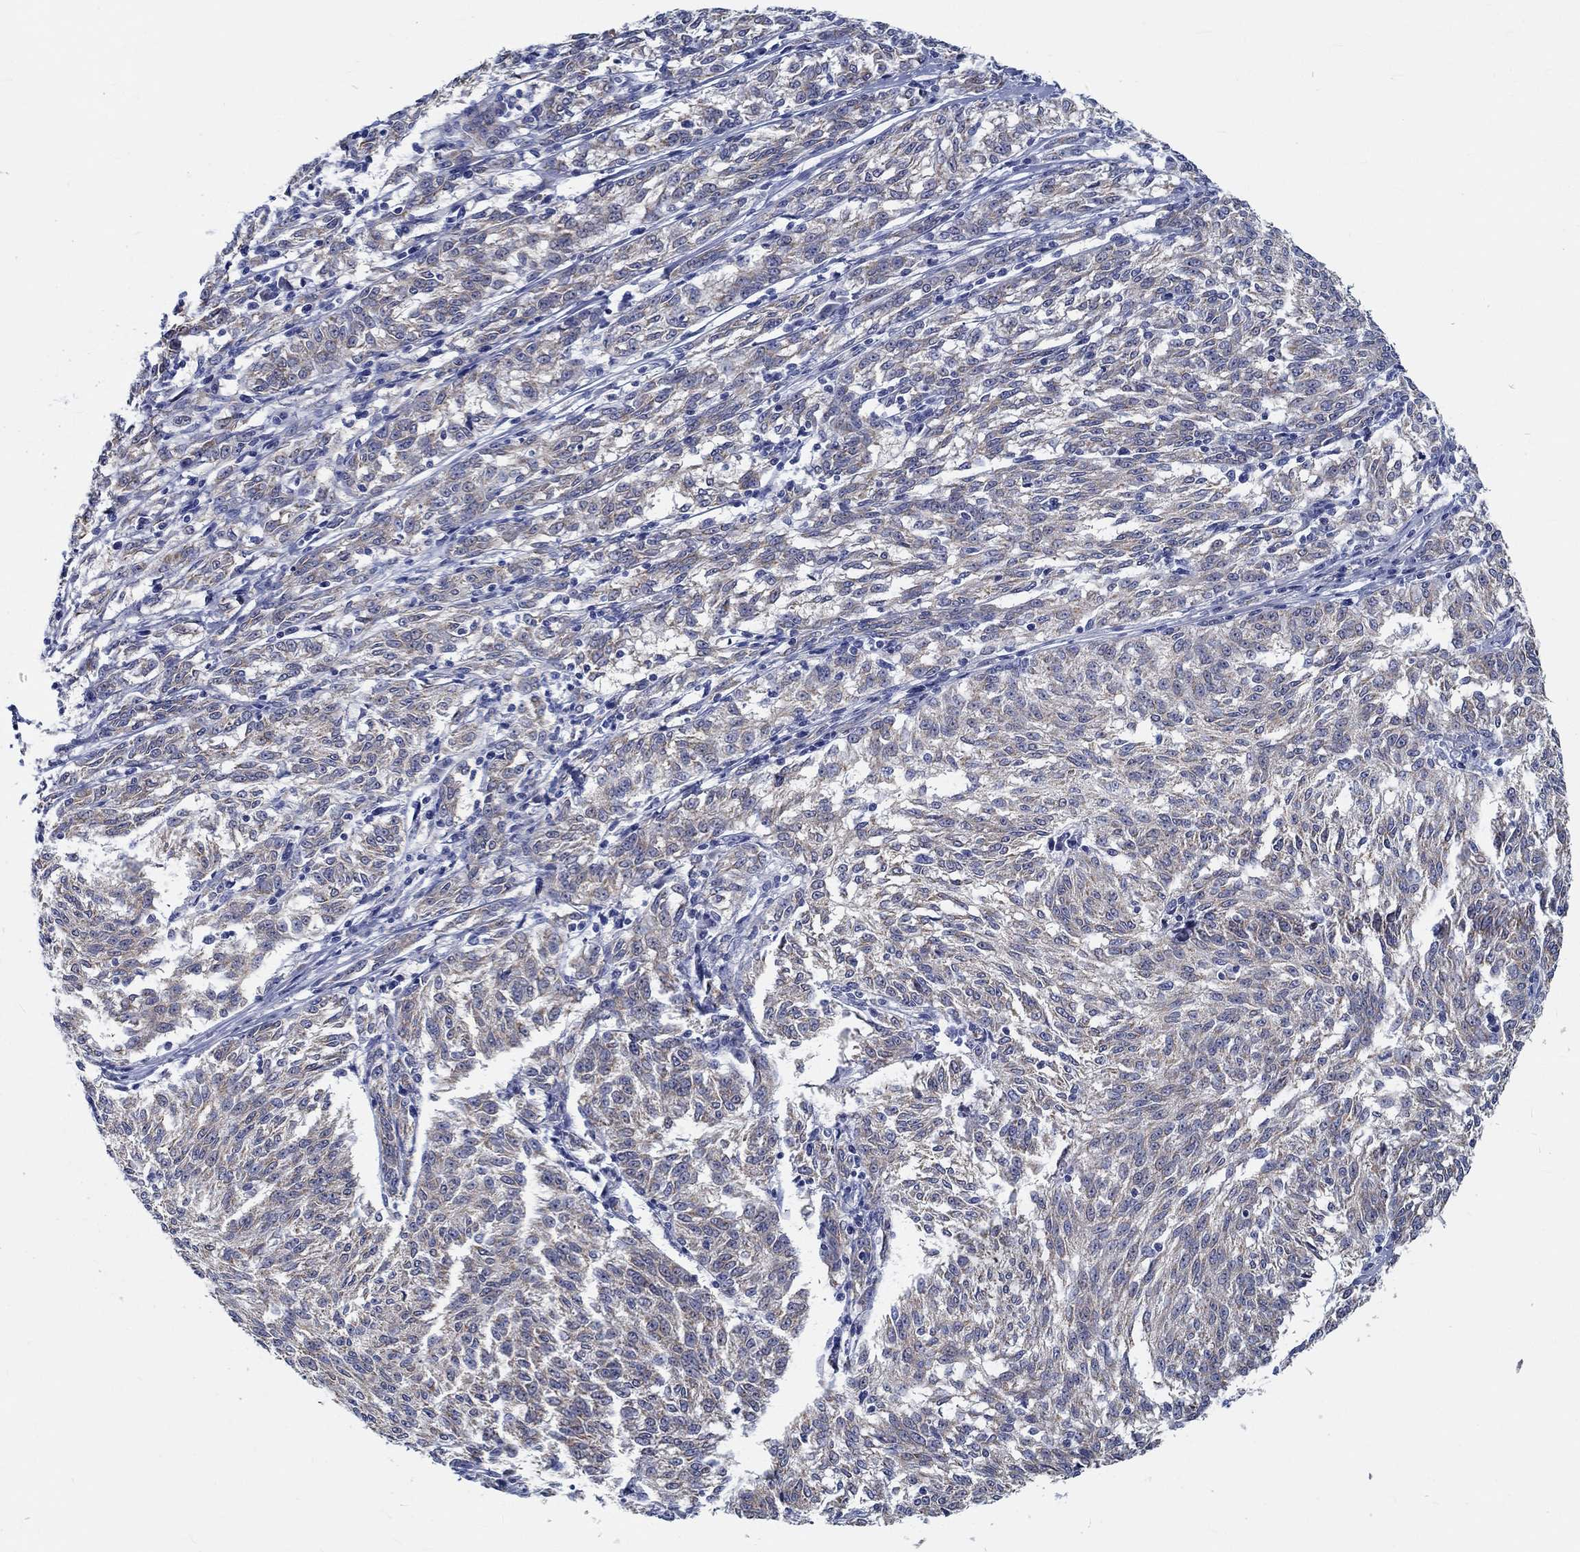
{"staining": {"intensity": "weak", "quantity": "25%-75%", "location": "cytoplasmic/membranous"}, "tissue": "melanoma", "cell_type": "Tumor cells", "image_type": "cancer", "snomed": [{"axis": "morphology", "description": "Malignant melanoma, NOS"}, {"axis": "topography", "description": "Skin"}], "caption": "Immunohistochemistry (IHC) of malignant melanoma demonstrates low levels of weak cytoplasmic/membranous positivity in about 25%-75% of tumor cells.", "gene": "MYBPC1", "patient": {"sex": "female", "age": 72}}